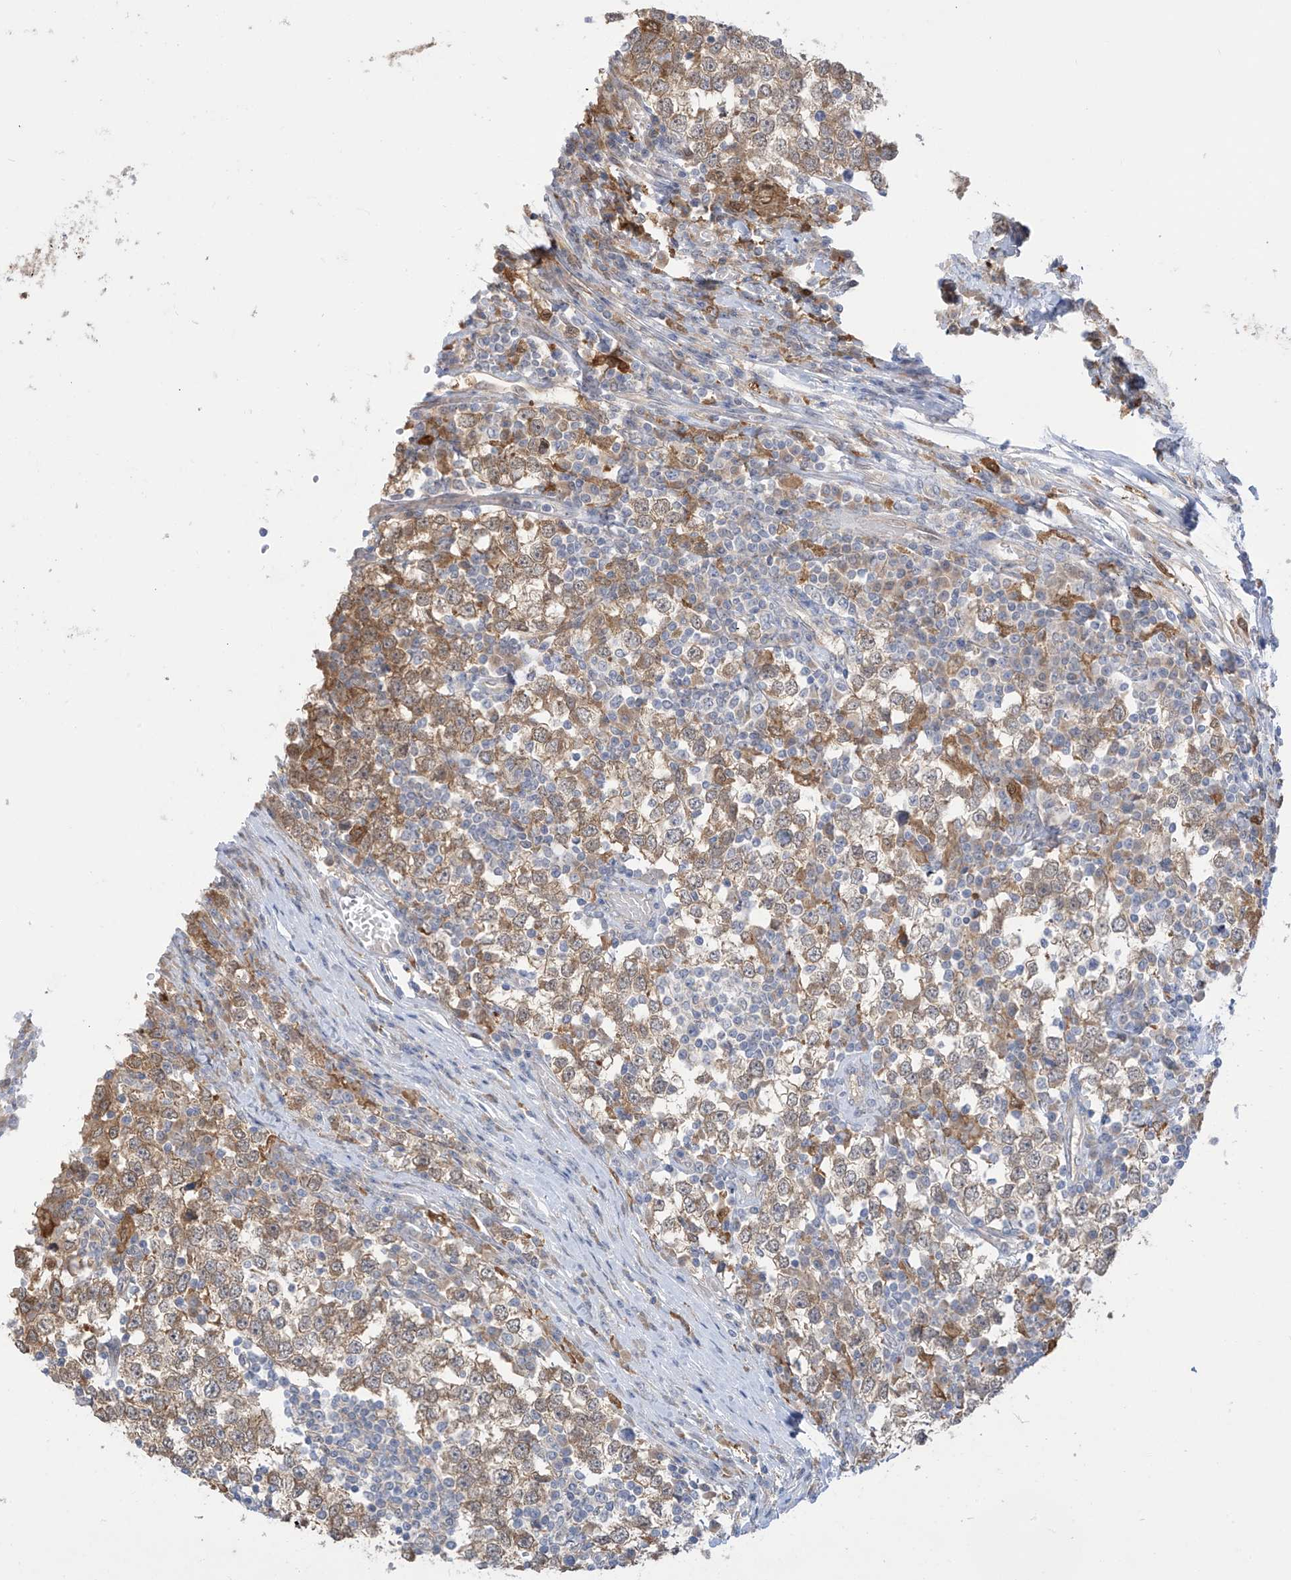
{"staining": {"intensity": "moderate", "quantity": ">75%", "location": "cytoplasmic/membranous"}, "tissue": "testis cancer", "cell_type": "Tumor cells", "image_type": "cancer", "snomed": [{"axis": "morphology", "description": "Seminoma, NOS"}, {"axis": "topography", "description": "Testis"}], "caption": "A brown stain labels moderate cytoplasmic/membranous positivity of a protein in human seminoma (testis) tumor cells.", "gene": "IDH1", "patient": {"sex": "male", "age": 65}}